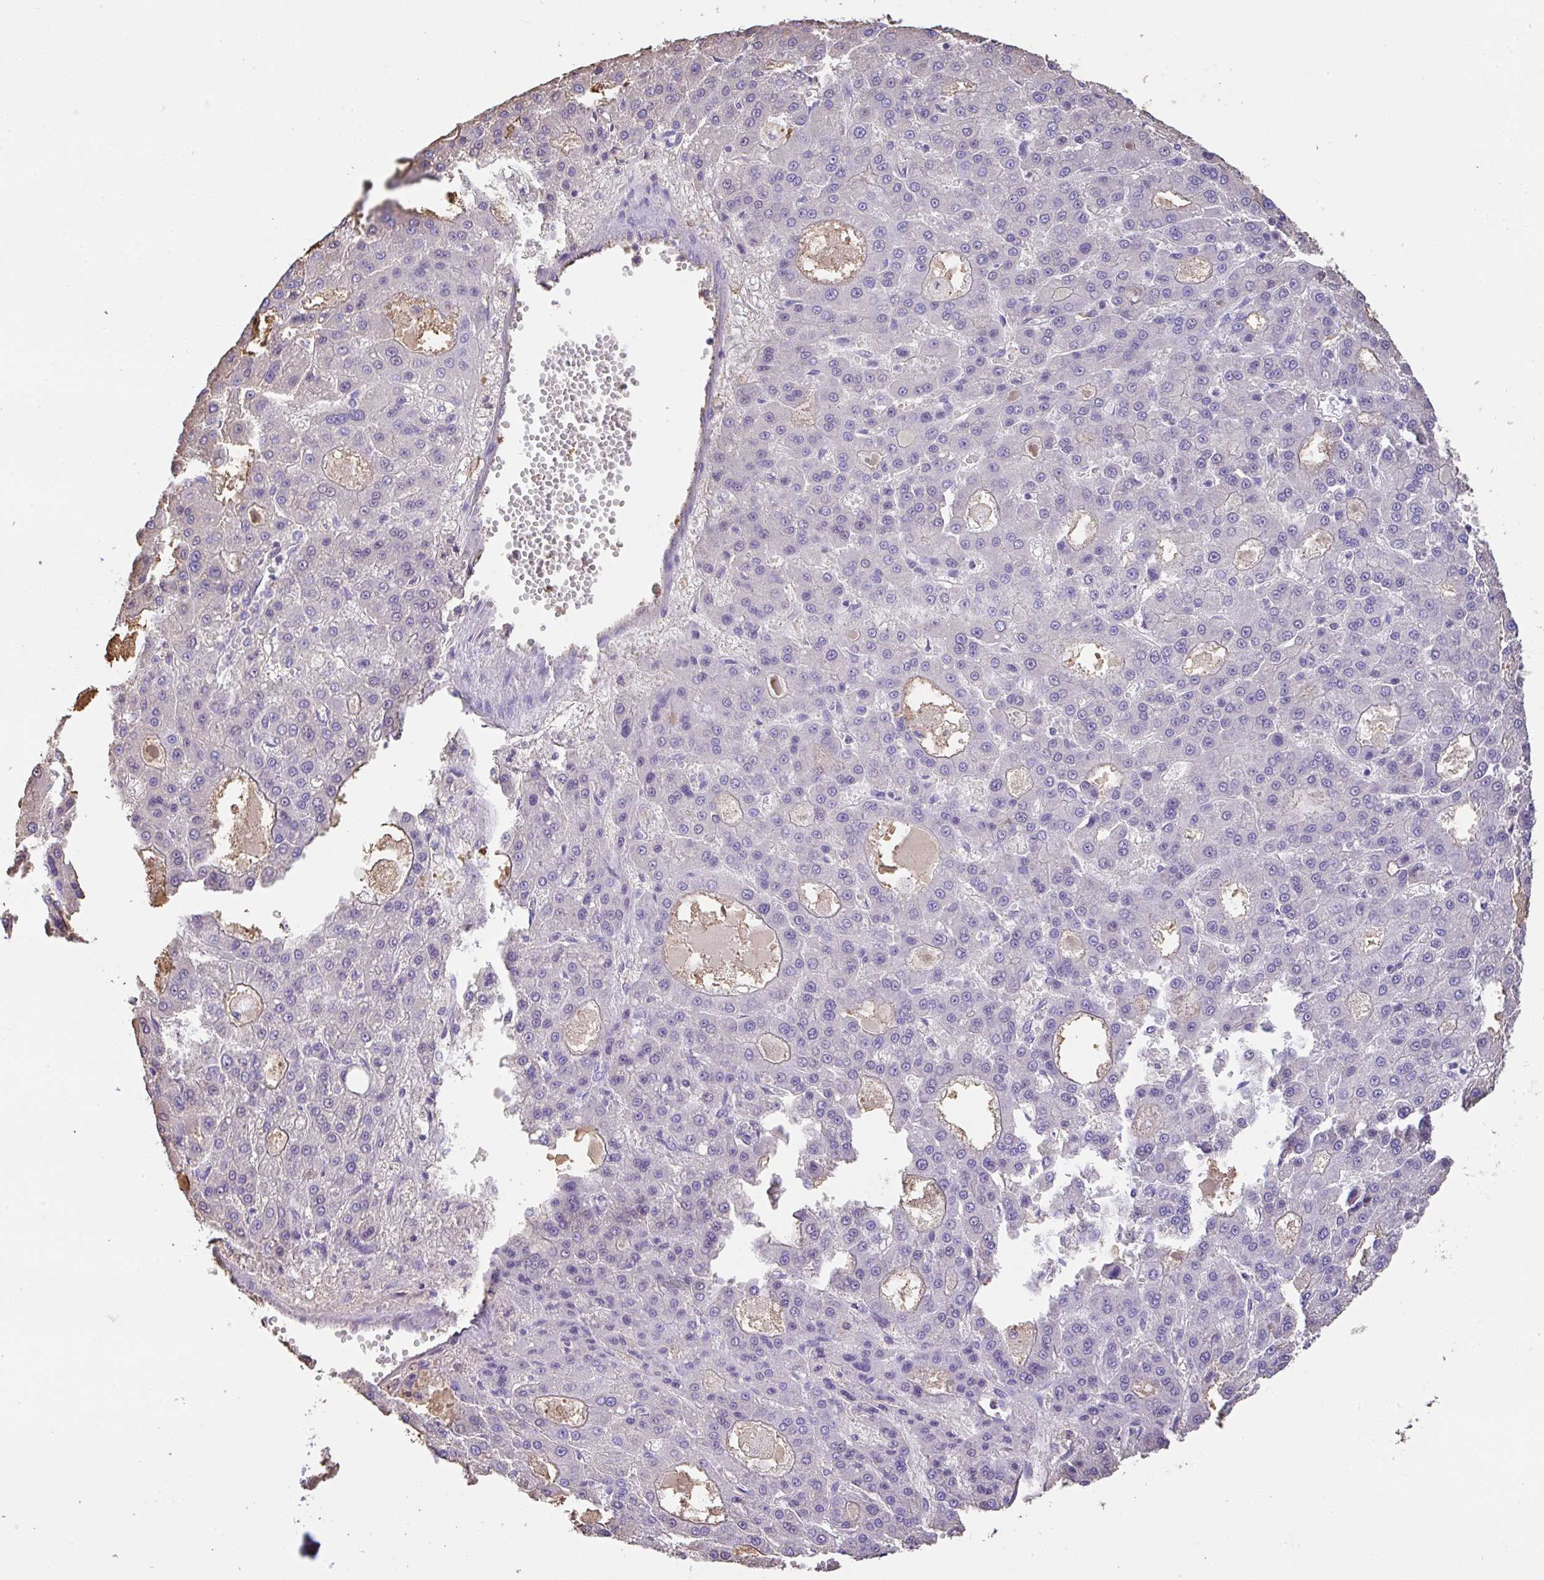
{"staining": {"intensity": "negative", "quantity": "none", "location": "none"}, "tissue": "liver cancer", "cell_type": "Tumor cells", "image_type": "cancer", "snomed": [{"axis": "morphology", "description": "Carcinoma, Hepatocellular, NOS"}, {"axis": "topography", "description": "Liver"}], "caption": "Immunohistochemical staining of liver hepatocellular carcinoma exhibits no significant expression in tumor cells. (Brightfield microscopy of DAB IHC at high magnification).", "gene": "HOXC12", "patient": {"sex": "male", "age": 70}}